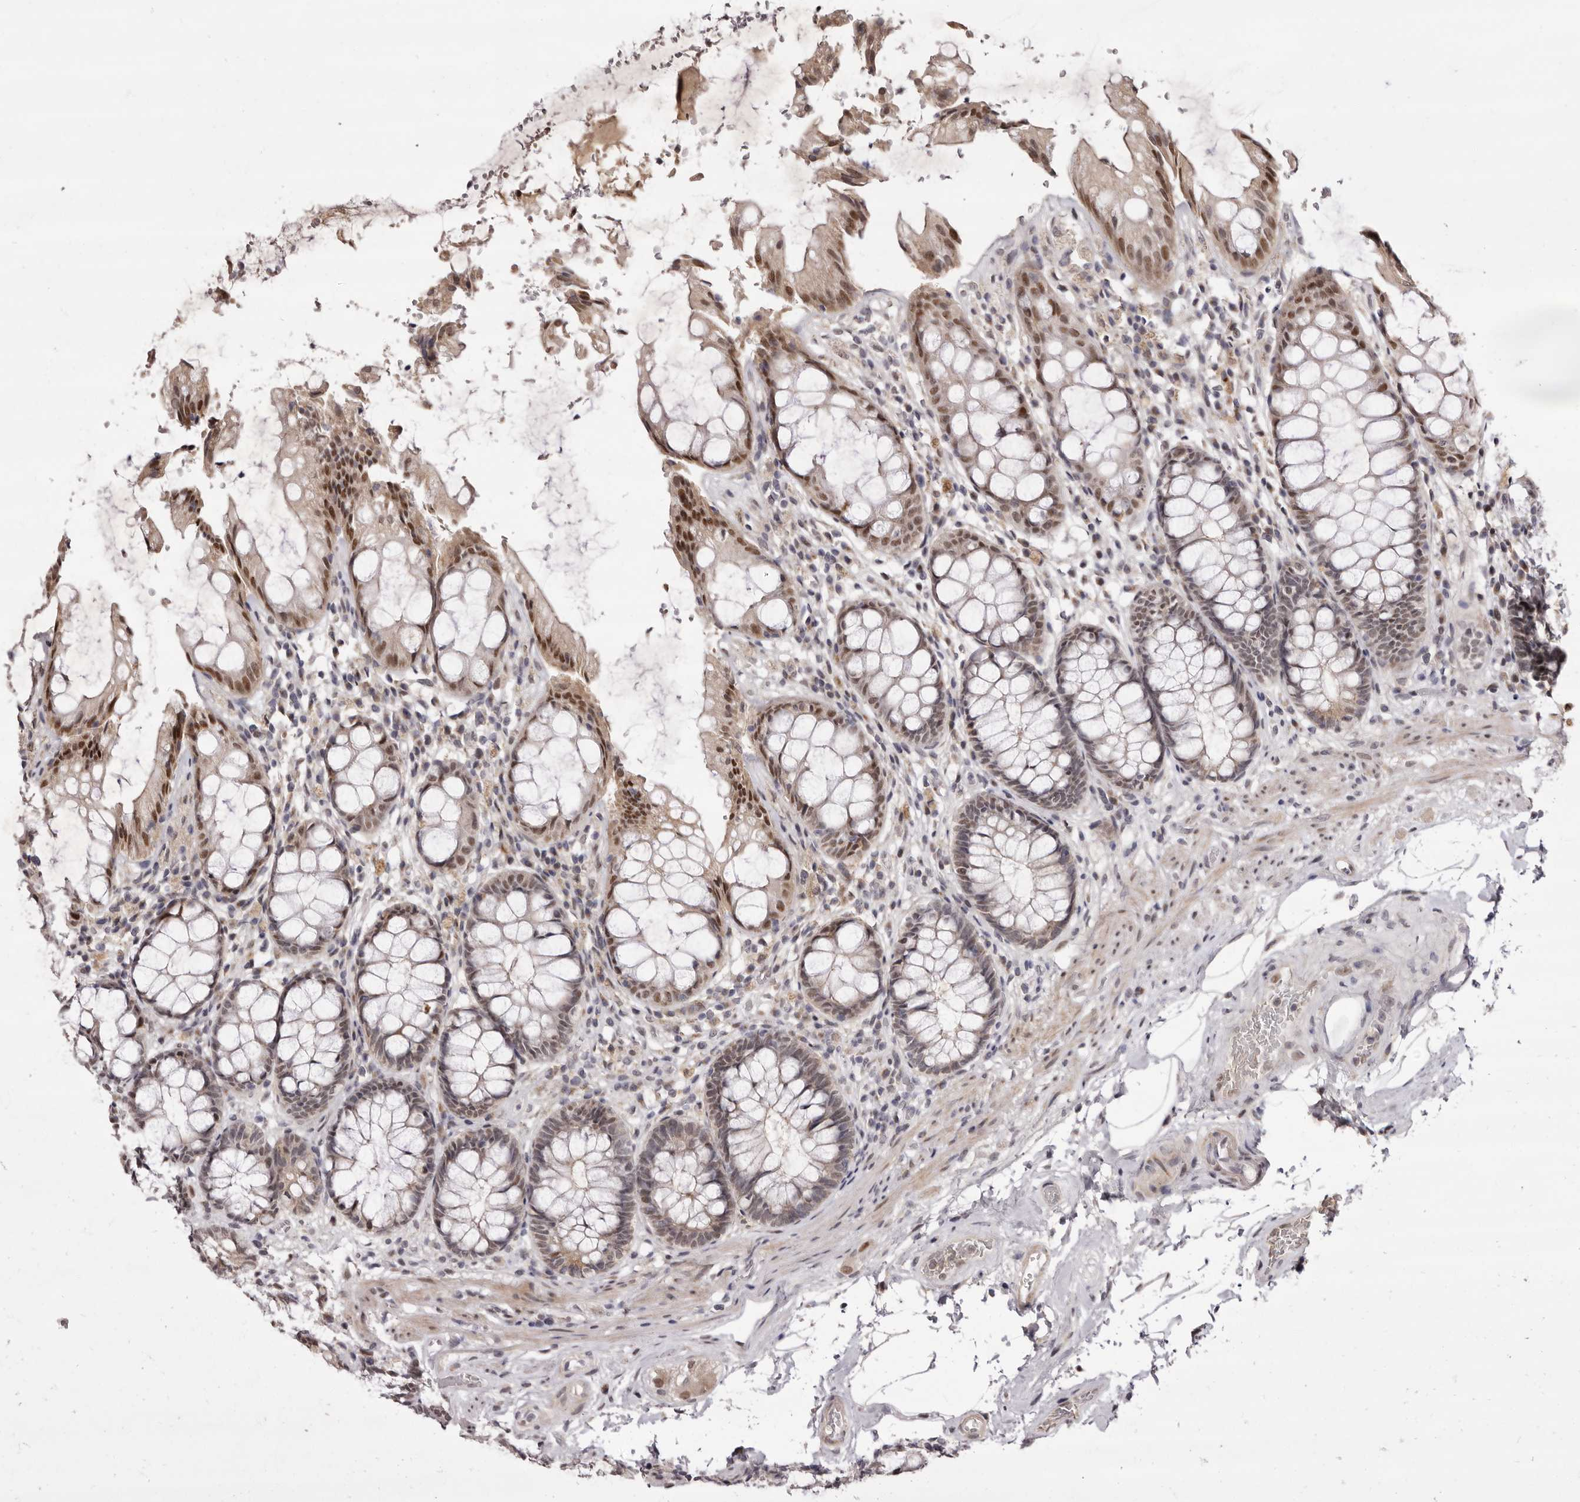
{"staining": {"intensity": "moderate", "quantity": "25%-75%", "location": "cytoplasmic/membranous,nuclear"}, "tissue": "rectum", "cell_type": "Glandular cells", "image_type": "normal", "snomed": [{"axis": "morphology", "description": "Normal tissue, NOS"}, {"axis": "topography", "description": "Rectum"}], "caption": "Immunohistochemical staining of normal human rectum demonstrates medium levels of moderate cytoplasmic/membranous,nuclear positivity in approximately 25%-75% of glandular cells.", "gene": "ZNF326", "patient": {"sex": "male", "age": 64}}